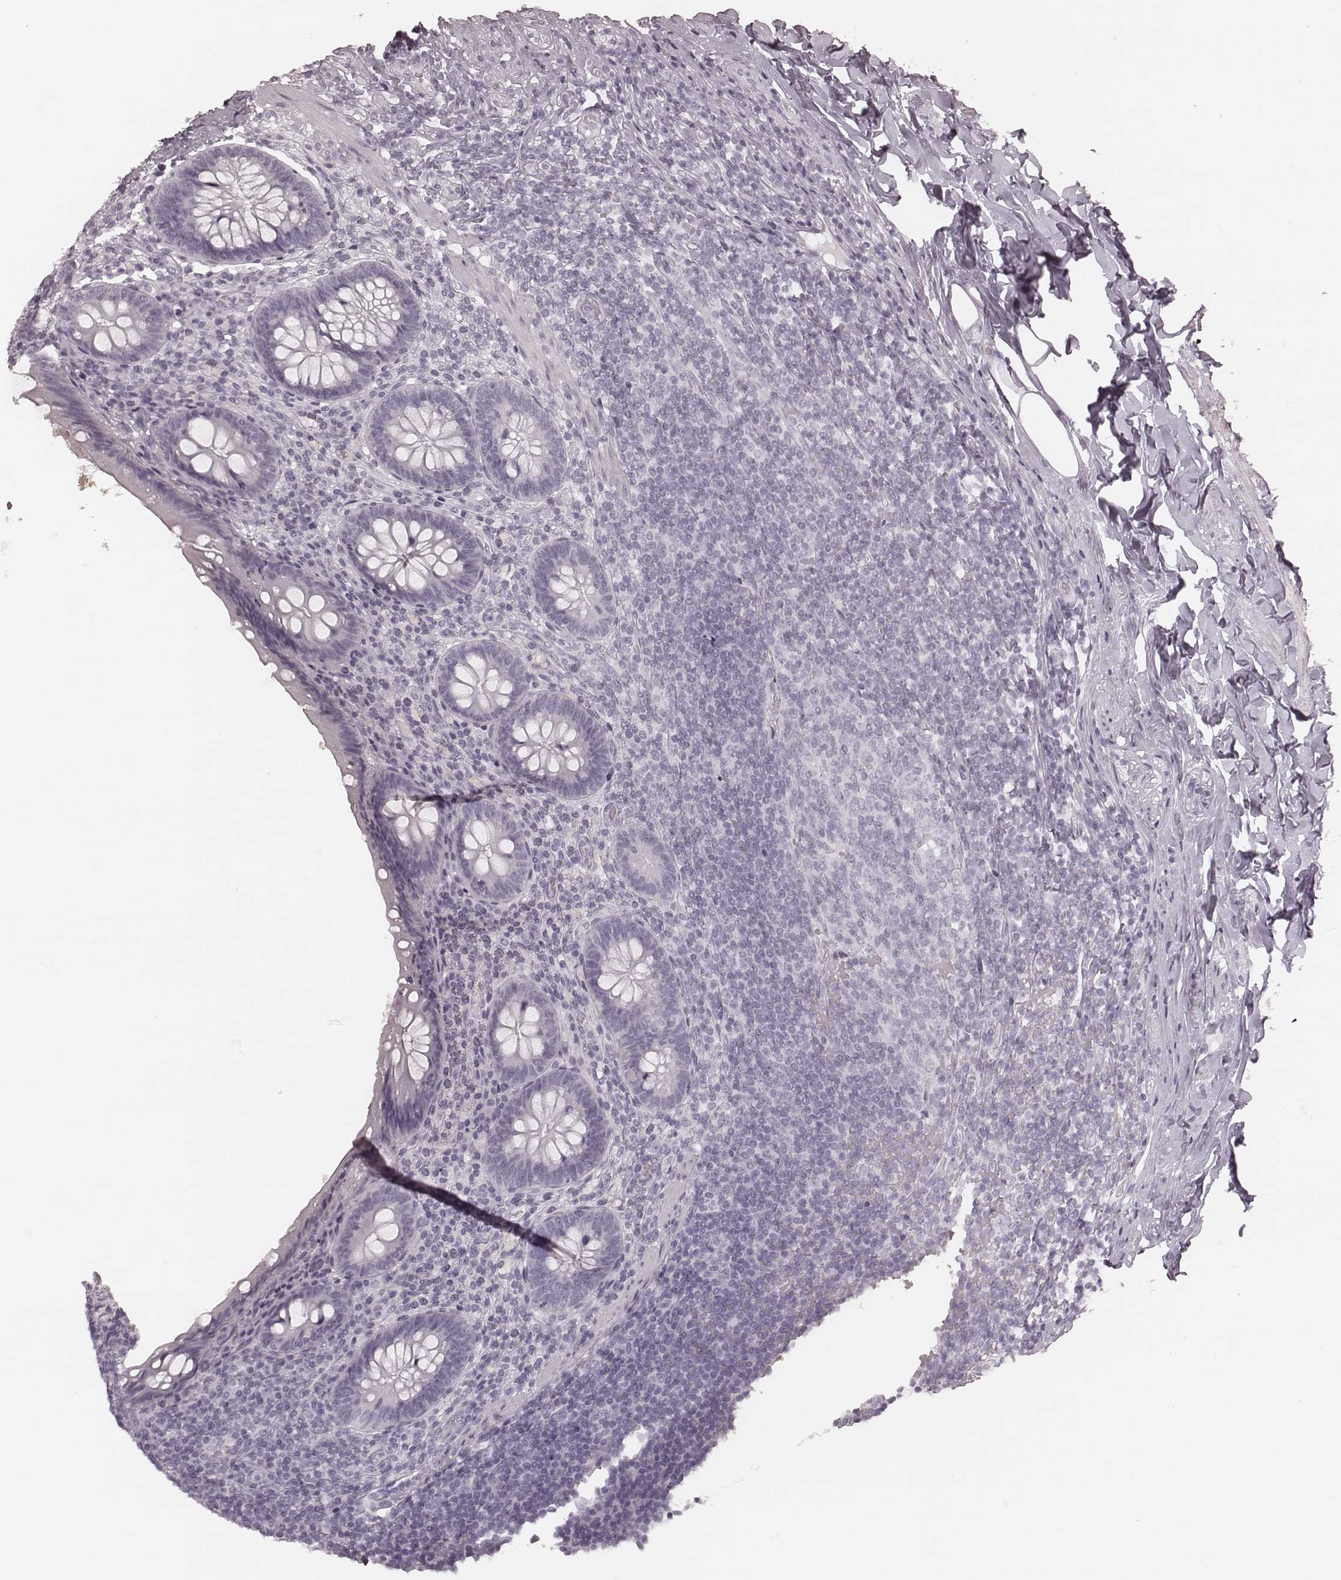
{"staining": {"intensity": "negative", "quantity": "none", "location": "none"}, "tissue": "appendix", "cell_type": "Glandular cells", "image_type": "normal", "snomed": [{"axis": "morphology", "description": "Normal tissue, NOS"}, {"axis": "topography", "description": "Appendix"}], "caption": "DAB (3,3'-diaminobenzidine) immunohistochemical staining of unremarkable human appendix reveals no significant staining in glandular cells.", "gene": "KRT74", "patient": {"sex": "male", "age": 47}}